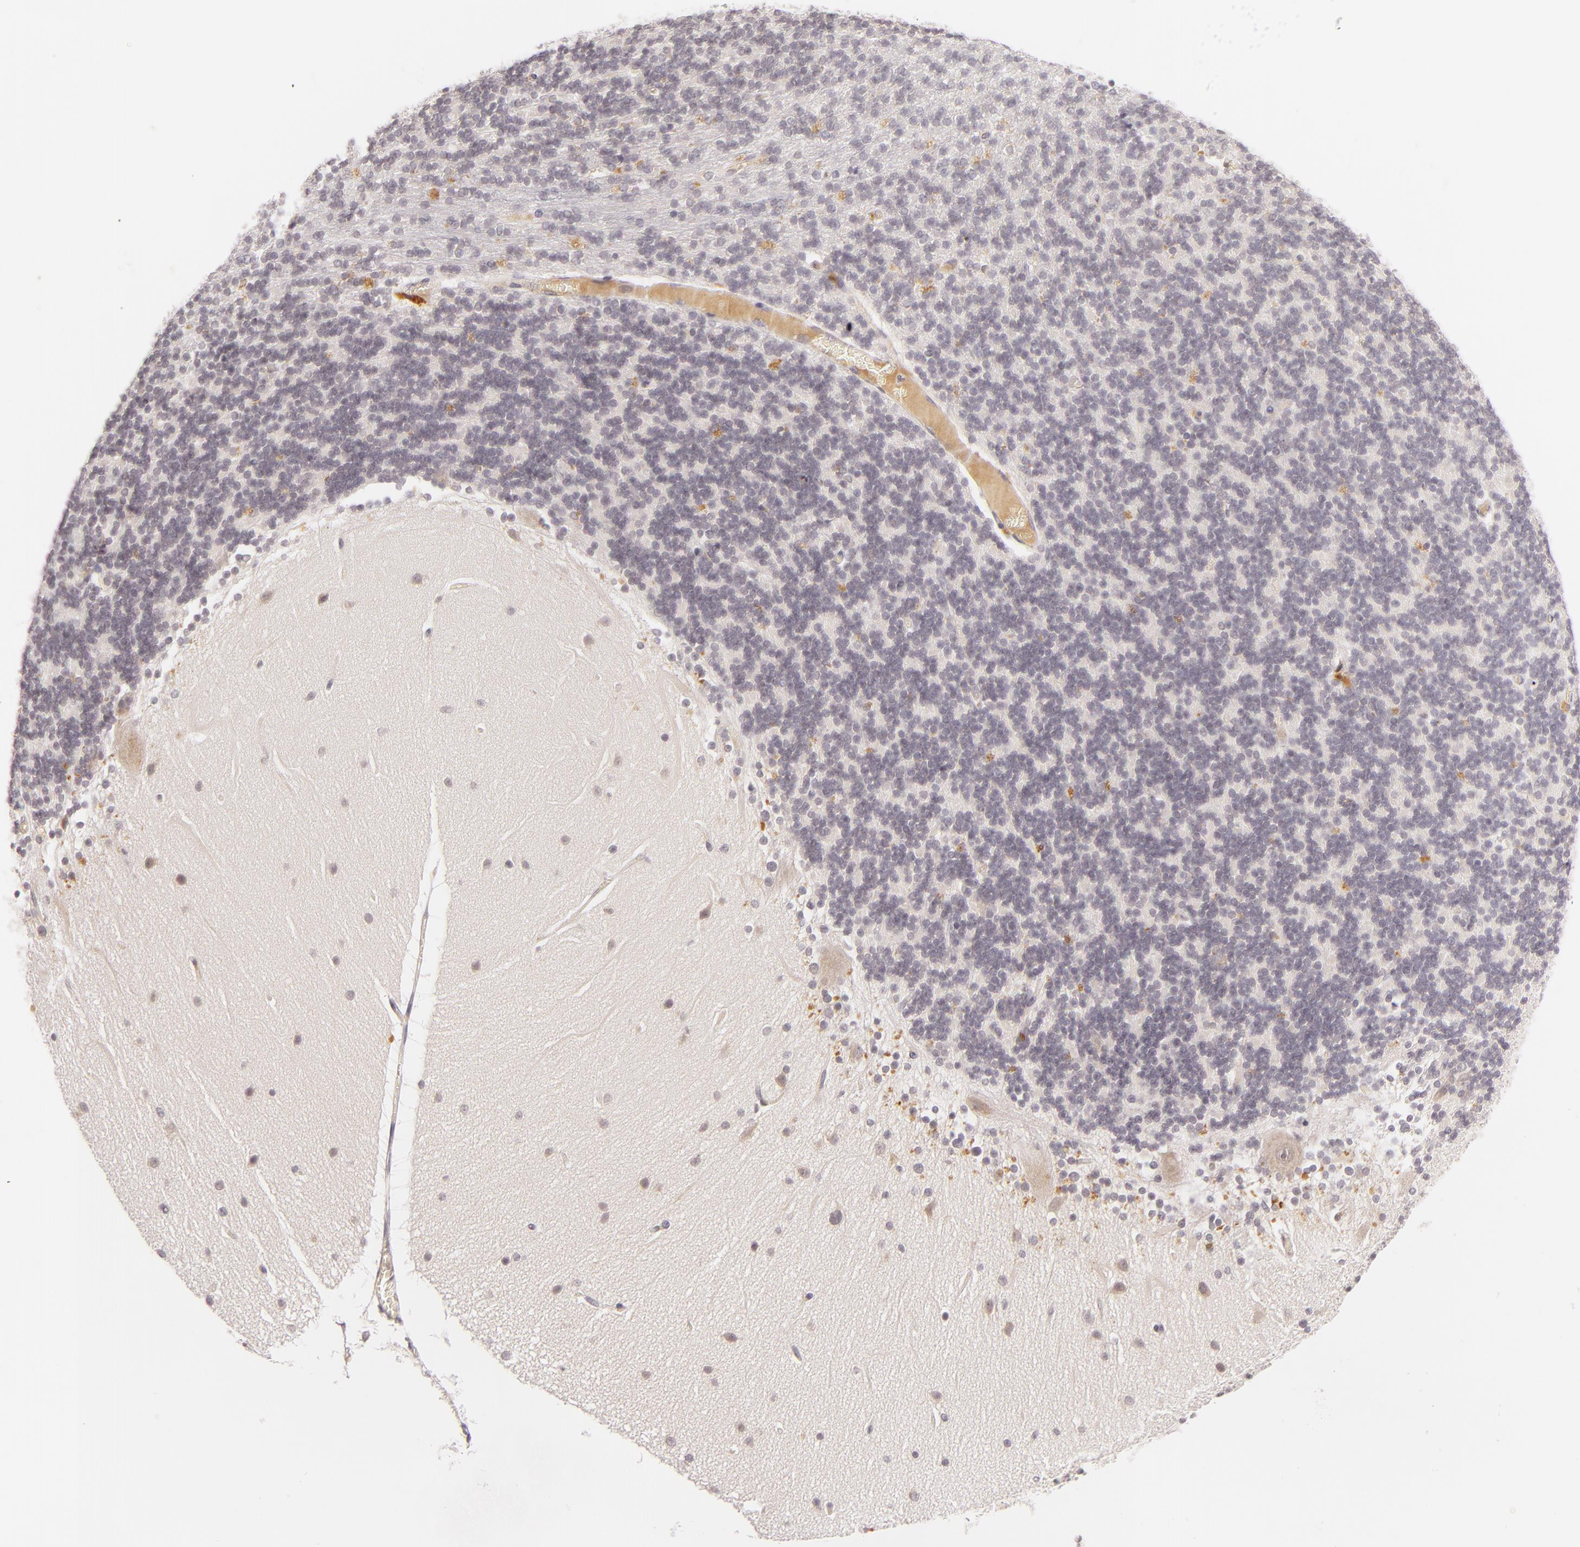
{"staining": {"intensity": "weak", "quantity": "25%-75%", "location": "cytoplasmic/membranous"}, "tissue": "cerebellum", "cell_type": "Cells in granular layer", "image_type": "normal", "snomed": [{"axis": "morphology", "description": "Normal tissue, NOS"}, {"axis": "topography", "description": "Cerebellum"}], "caption": "Cerebellum was stained to show a protein in brown. There is low levels of weak cytoplasmic/membranous staining in about 25%-75% of cells in granular layer. (DAB IHC with brightfield microscopy, high magnification).", "gene": "CASP8", "patient": {"sex": "female", "age": 54}}